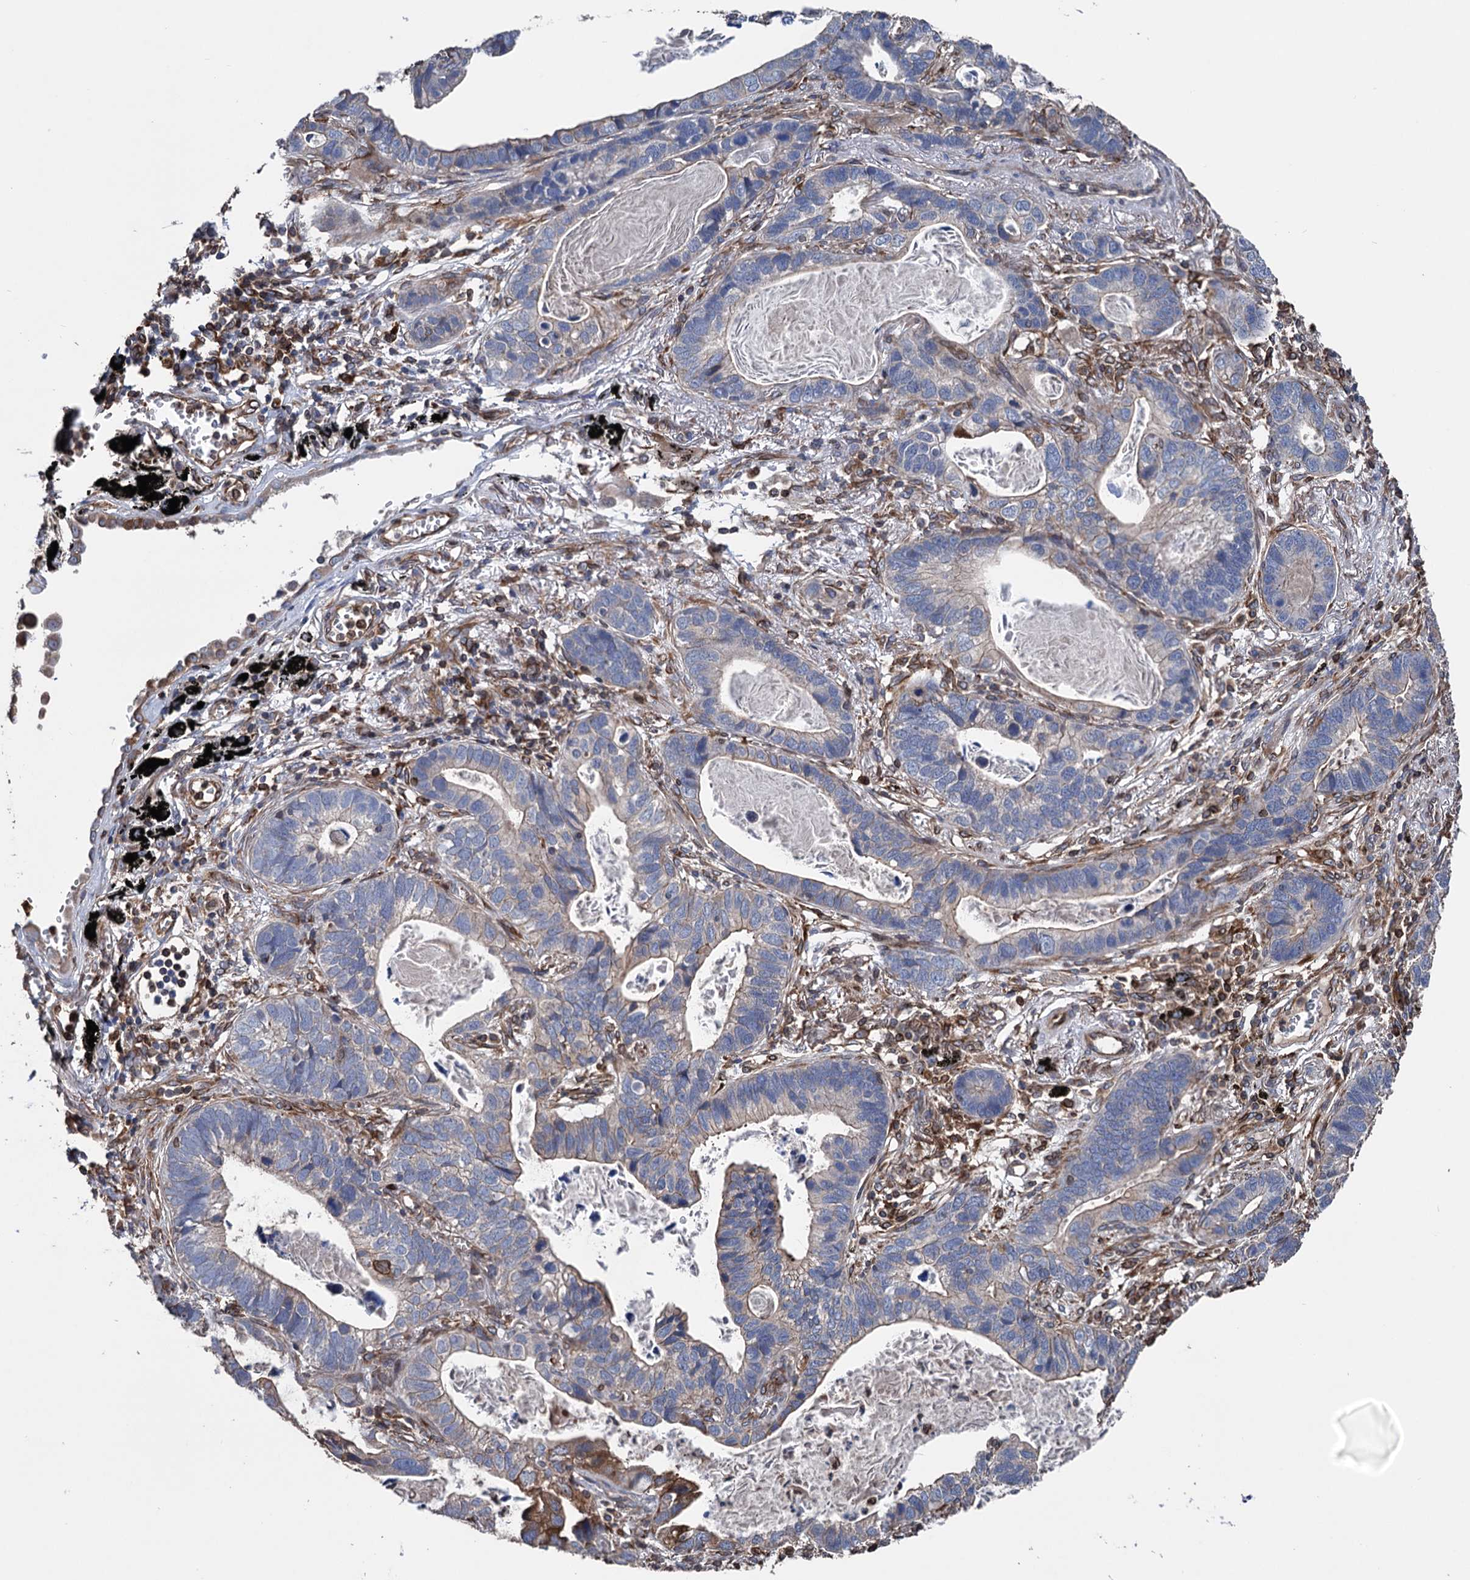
{"staining": {"intensity": "weak", "quantity": "<25%", "location": "cytoplasmic/membranous"}, "tissue": "lung cancer", "cell_type": "Tumor cells", "image_type": "cancer", "snomed": [{"axis": "morphology", "description": "Adenocarcinoma, NOS"}, {"axis": "topography", "description": "Lung"}], "caption": "A histopathology image of human lung cancer (adenocarcinoma) is negative for staining in tumor cells.", "gene": "STING1", "patient": {"sex": "male", "age": 67}}